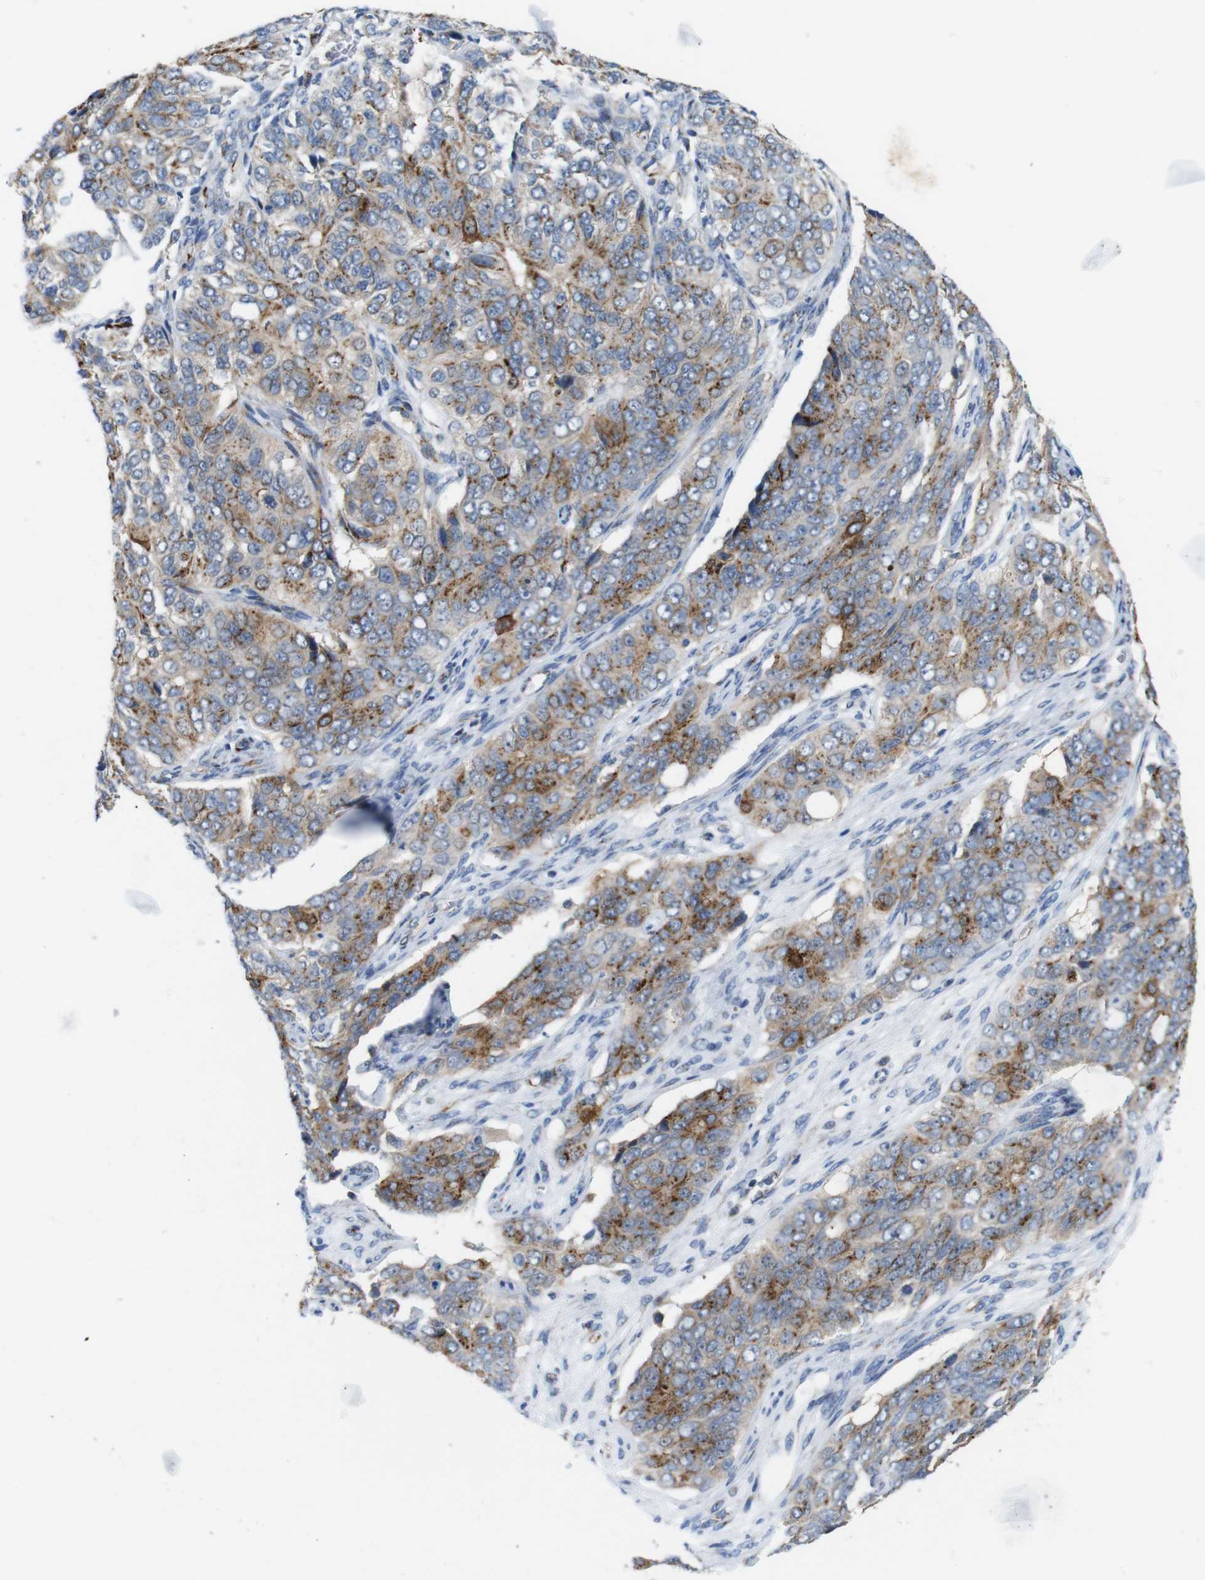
{"staining": {"intensity": "moderate", "quantity": ">75%", "location": "cytoplasmic/membranous"}, "tissue": "ovarian cancer", "cell_type": "Tumor cells", "image_type": "cancer", "snomed": [{"axis": "morphology", "description": "Carcinoma, endometroid"}, {"axis": "topography", "description": "Ovary"}], "caption": "This histopathology image exhibits immunohistochemistry (IHC) staining of human ovarian cancer, with medium moderate cytoplasmic/membranous staining in approximately >75% of tumor cells.", "gene": "EFCAB14", "patient": {"sex": "female", "age": 51}}